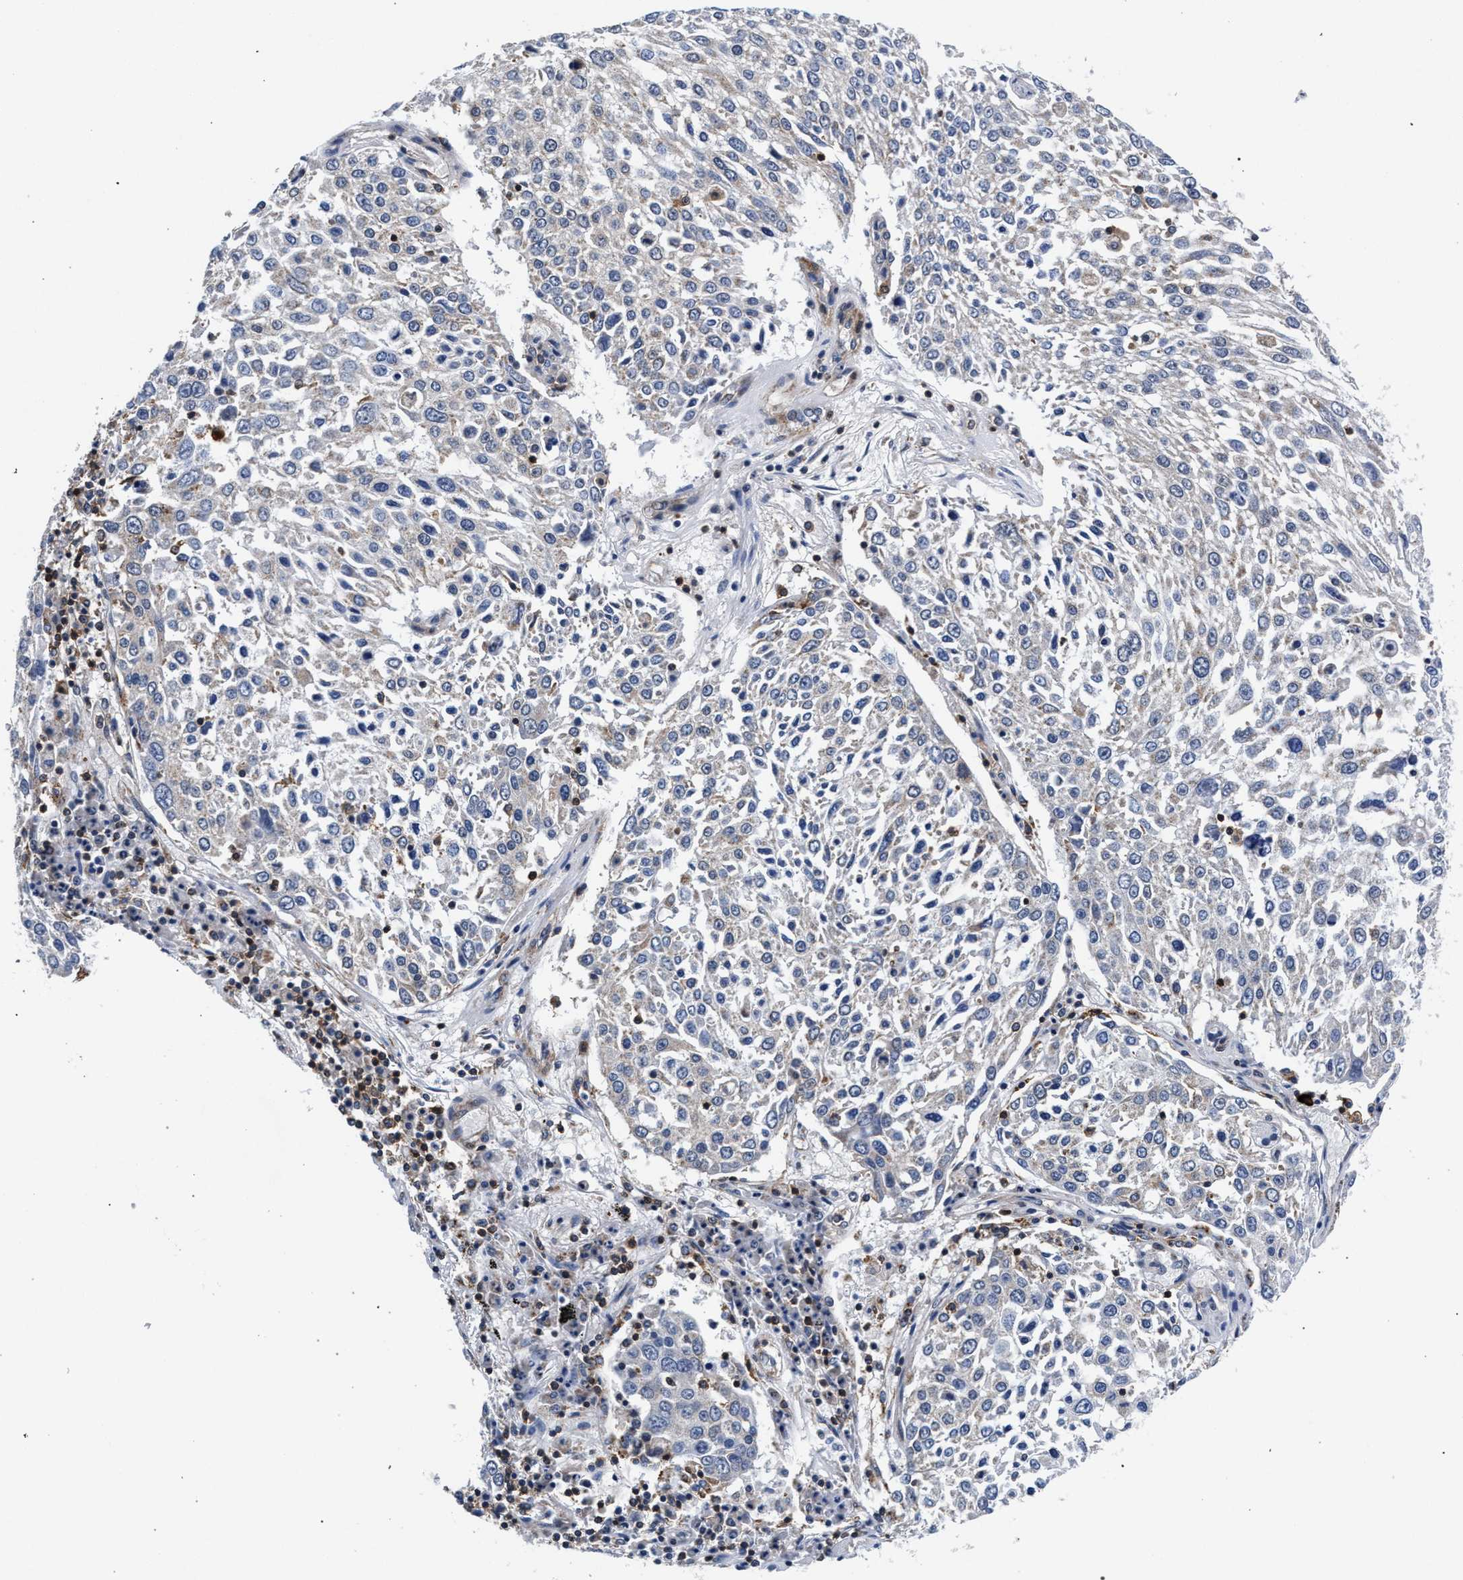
{"staining": {"intensity": "negative", "quantity": "none", "location": "none"}, "tissue": "lung cancer", "cell_type": "Tumor cells", "image_type": "cancer", "snomed": [{"axis": "morphology", "description": "Squamous cell carcinoma, NOS"}, {"axis": "topography", "description": "Lung"}], "caption": "High magnification brightfield microscopy of lung cancer (squamous cell carcinoma) stained with DAB (3,3'-diaminobenzidine) (brown) and counterstained with hematoxylin (blue): tumor cells show no significant staining.", "gene": "LASP1", "patient": {"sex": "male", "age": 65}}